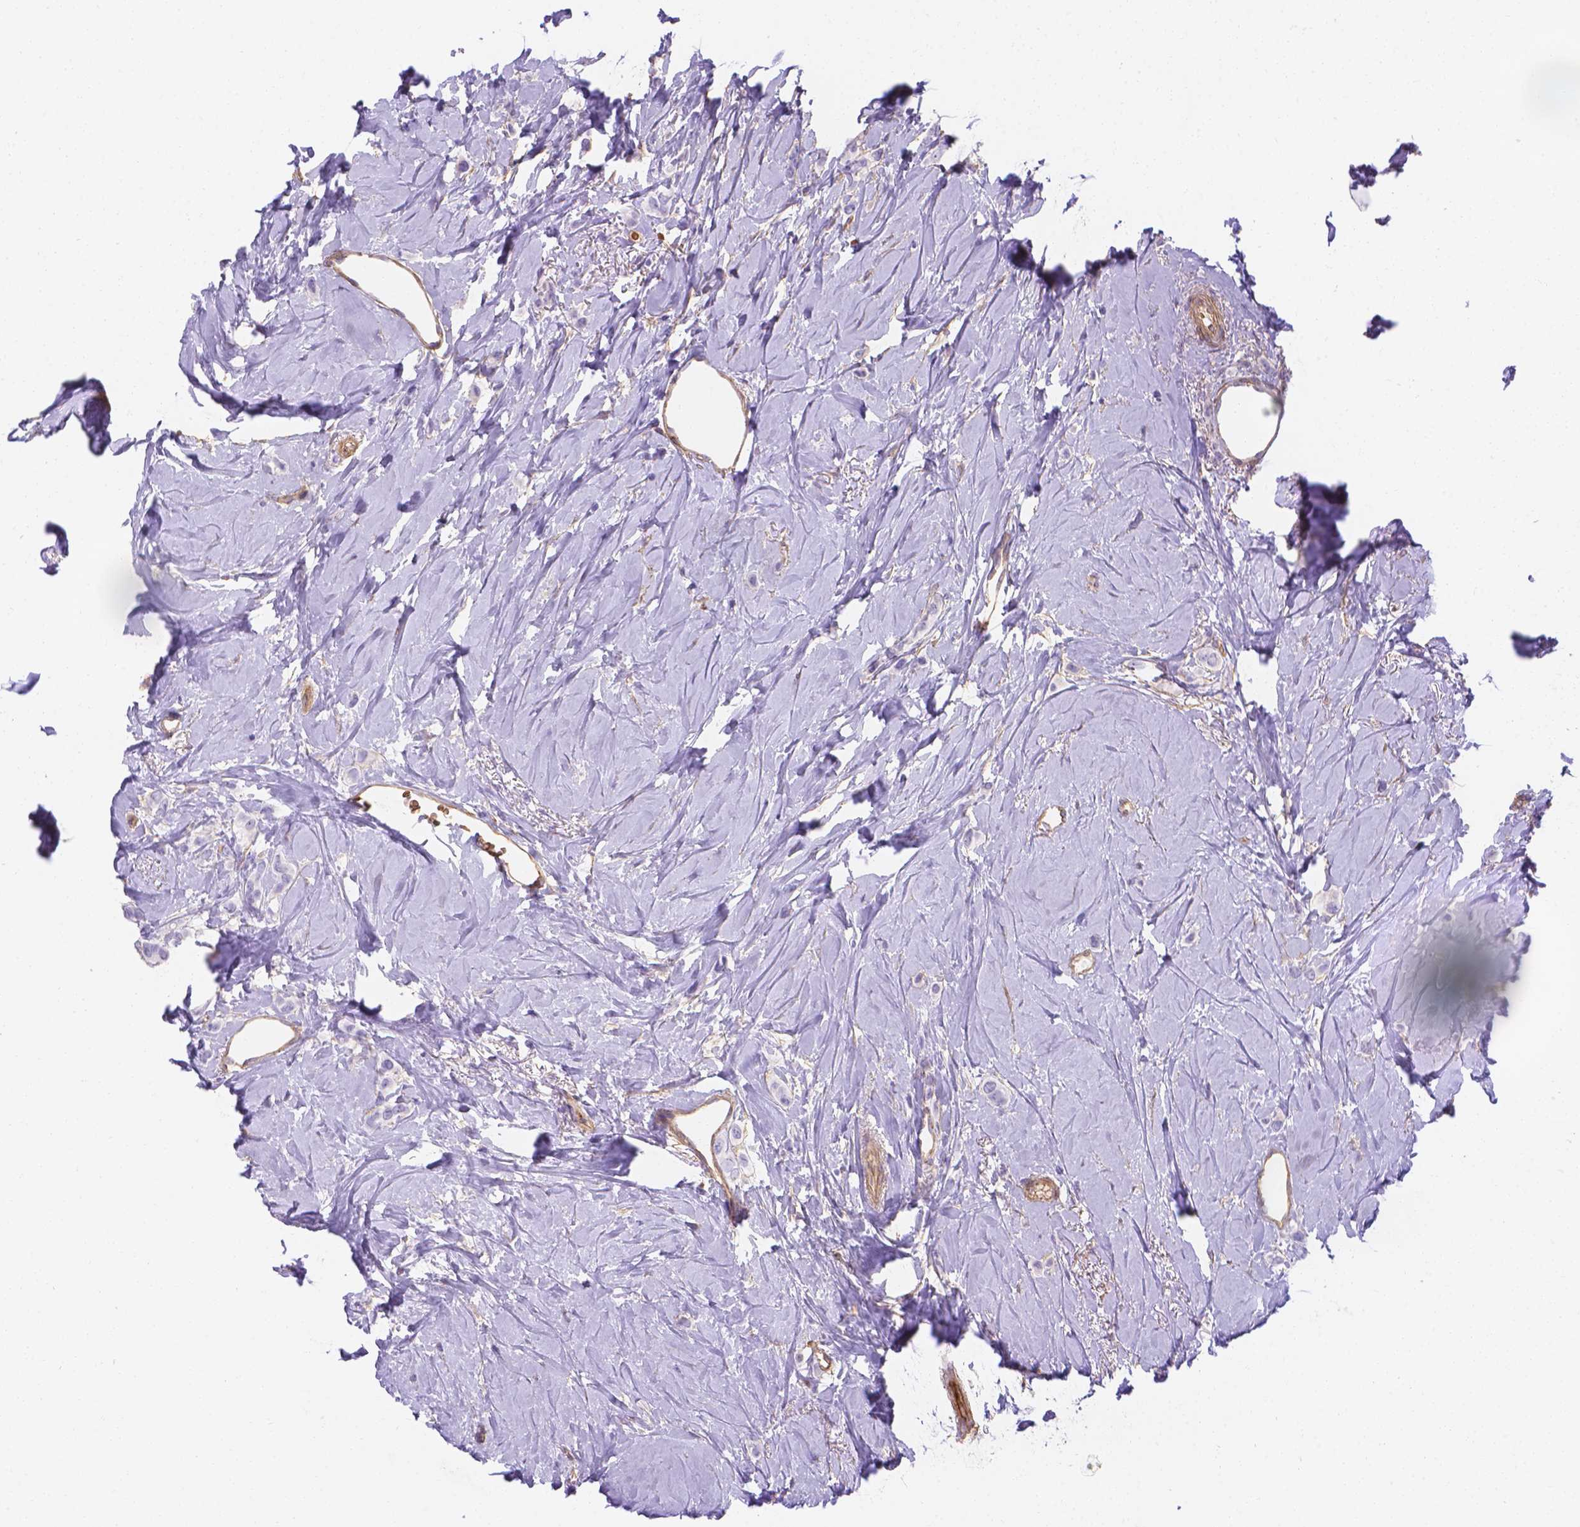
{"staining": {"intensity": "negative", "quantity": "none", "location": "none"}, "tissue": "breast cancer", "cell_type": "Tumor cells", "image_type": "cancer", "snomed": [{"axis": "morphology", "description": "Lobular carcinoma"}, {"axis": "topography", "description": "Breast"}], "caption": "Immunohistochemical staining of breast cancer demonstrates no significant staining in tumor cells.", "gene": "SLC40A1", "patient": {"sex": "female", "age": 66}}